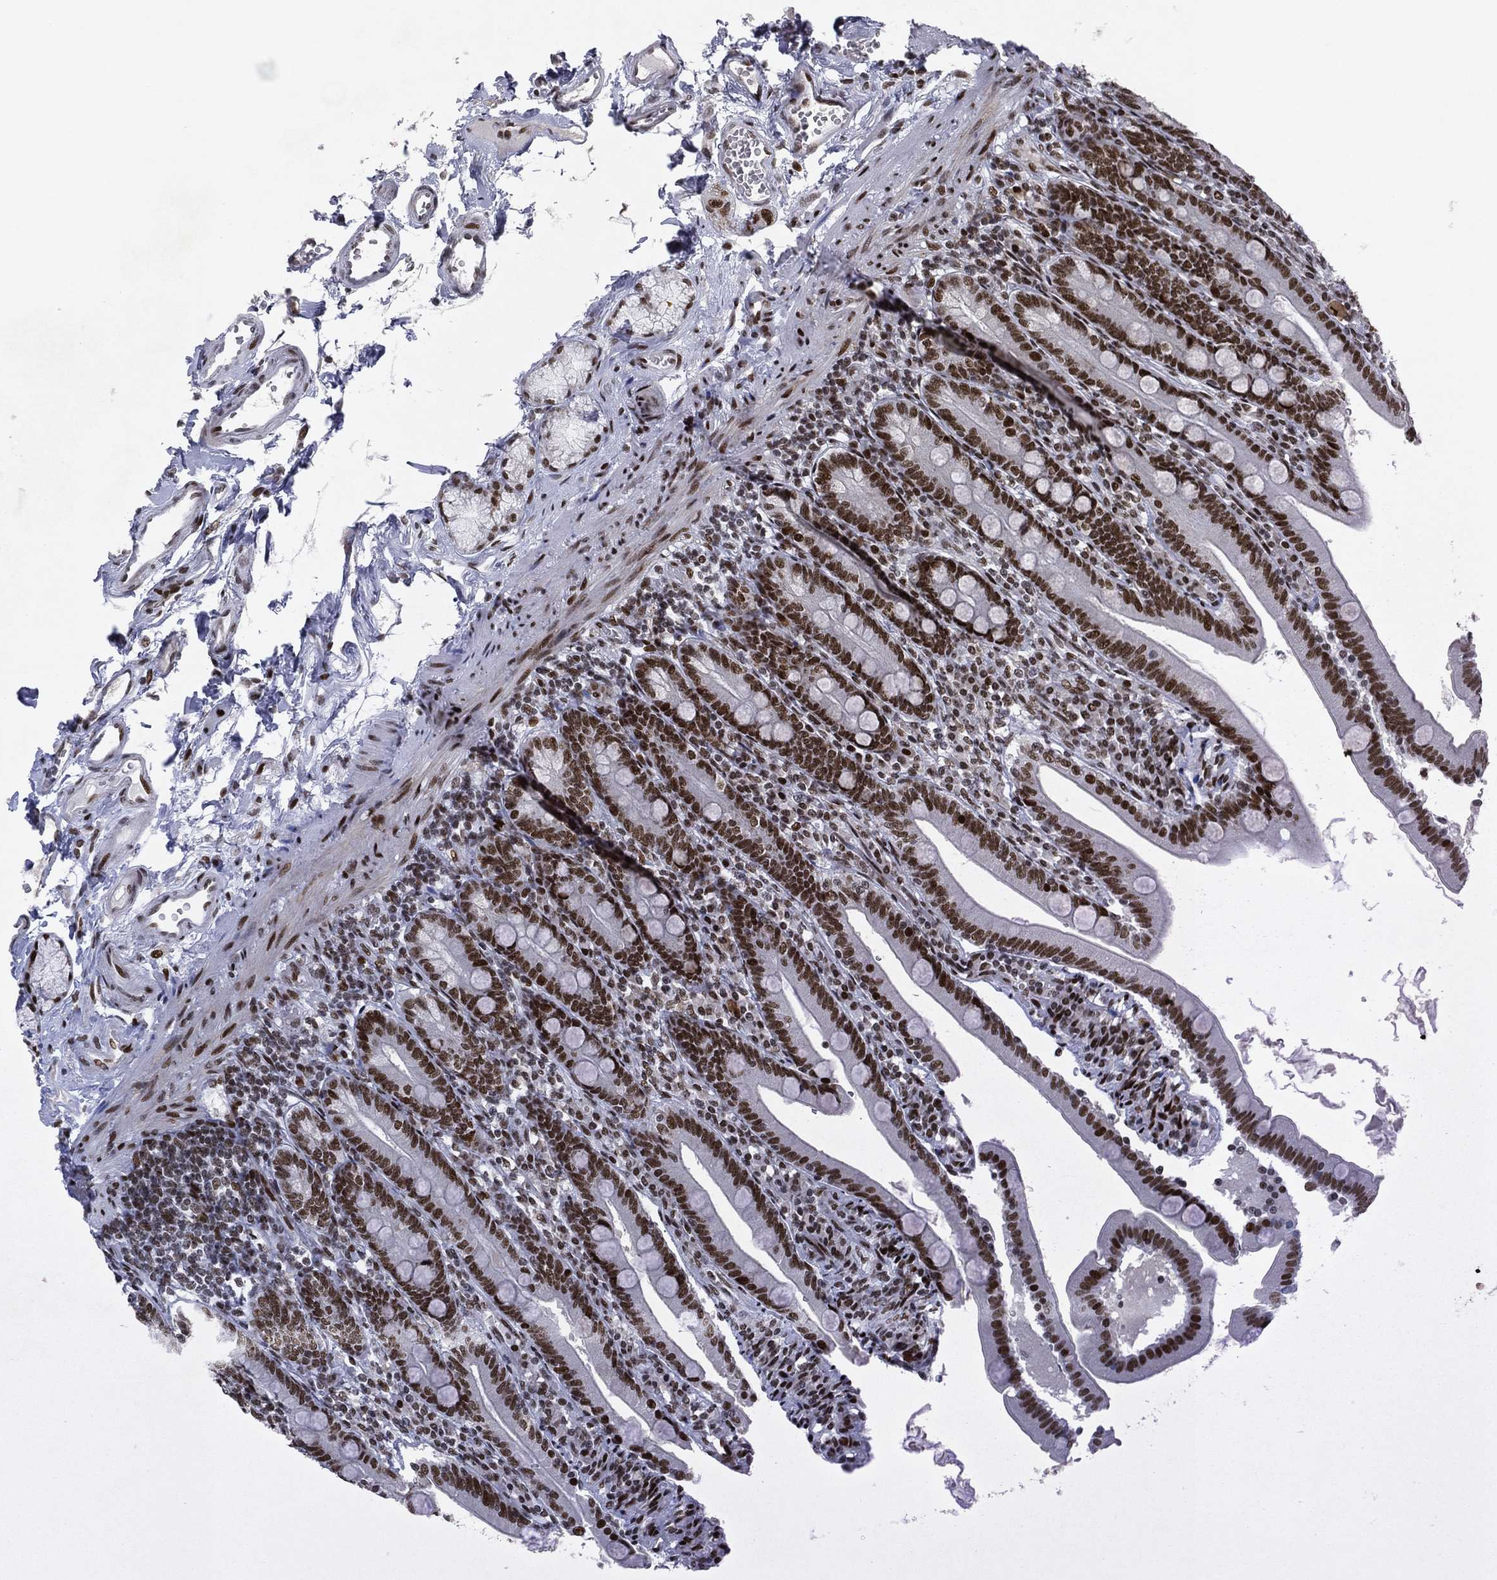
{"staining": {"intensity": "strong", "quantity": ">75%", "location": "nuclear"}, "tissue": "duodenum", "cell_type": "Glandular cells", "image_type": "normal", "snomed": [{"axis": "morphology", "description": "Normal tissue, NOS"}, {"axis": "topography", "description": "Duodenum"}], "caption": "Duodenum stained with IHC exhibits strong nuclear positivity in approximately >75% of glandular cells.", "gene": "RTF1", "patient": {"sex": "female", "age": 67}}